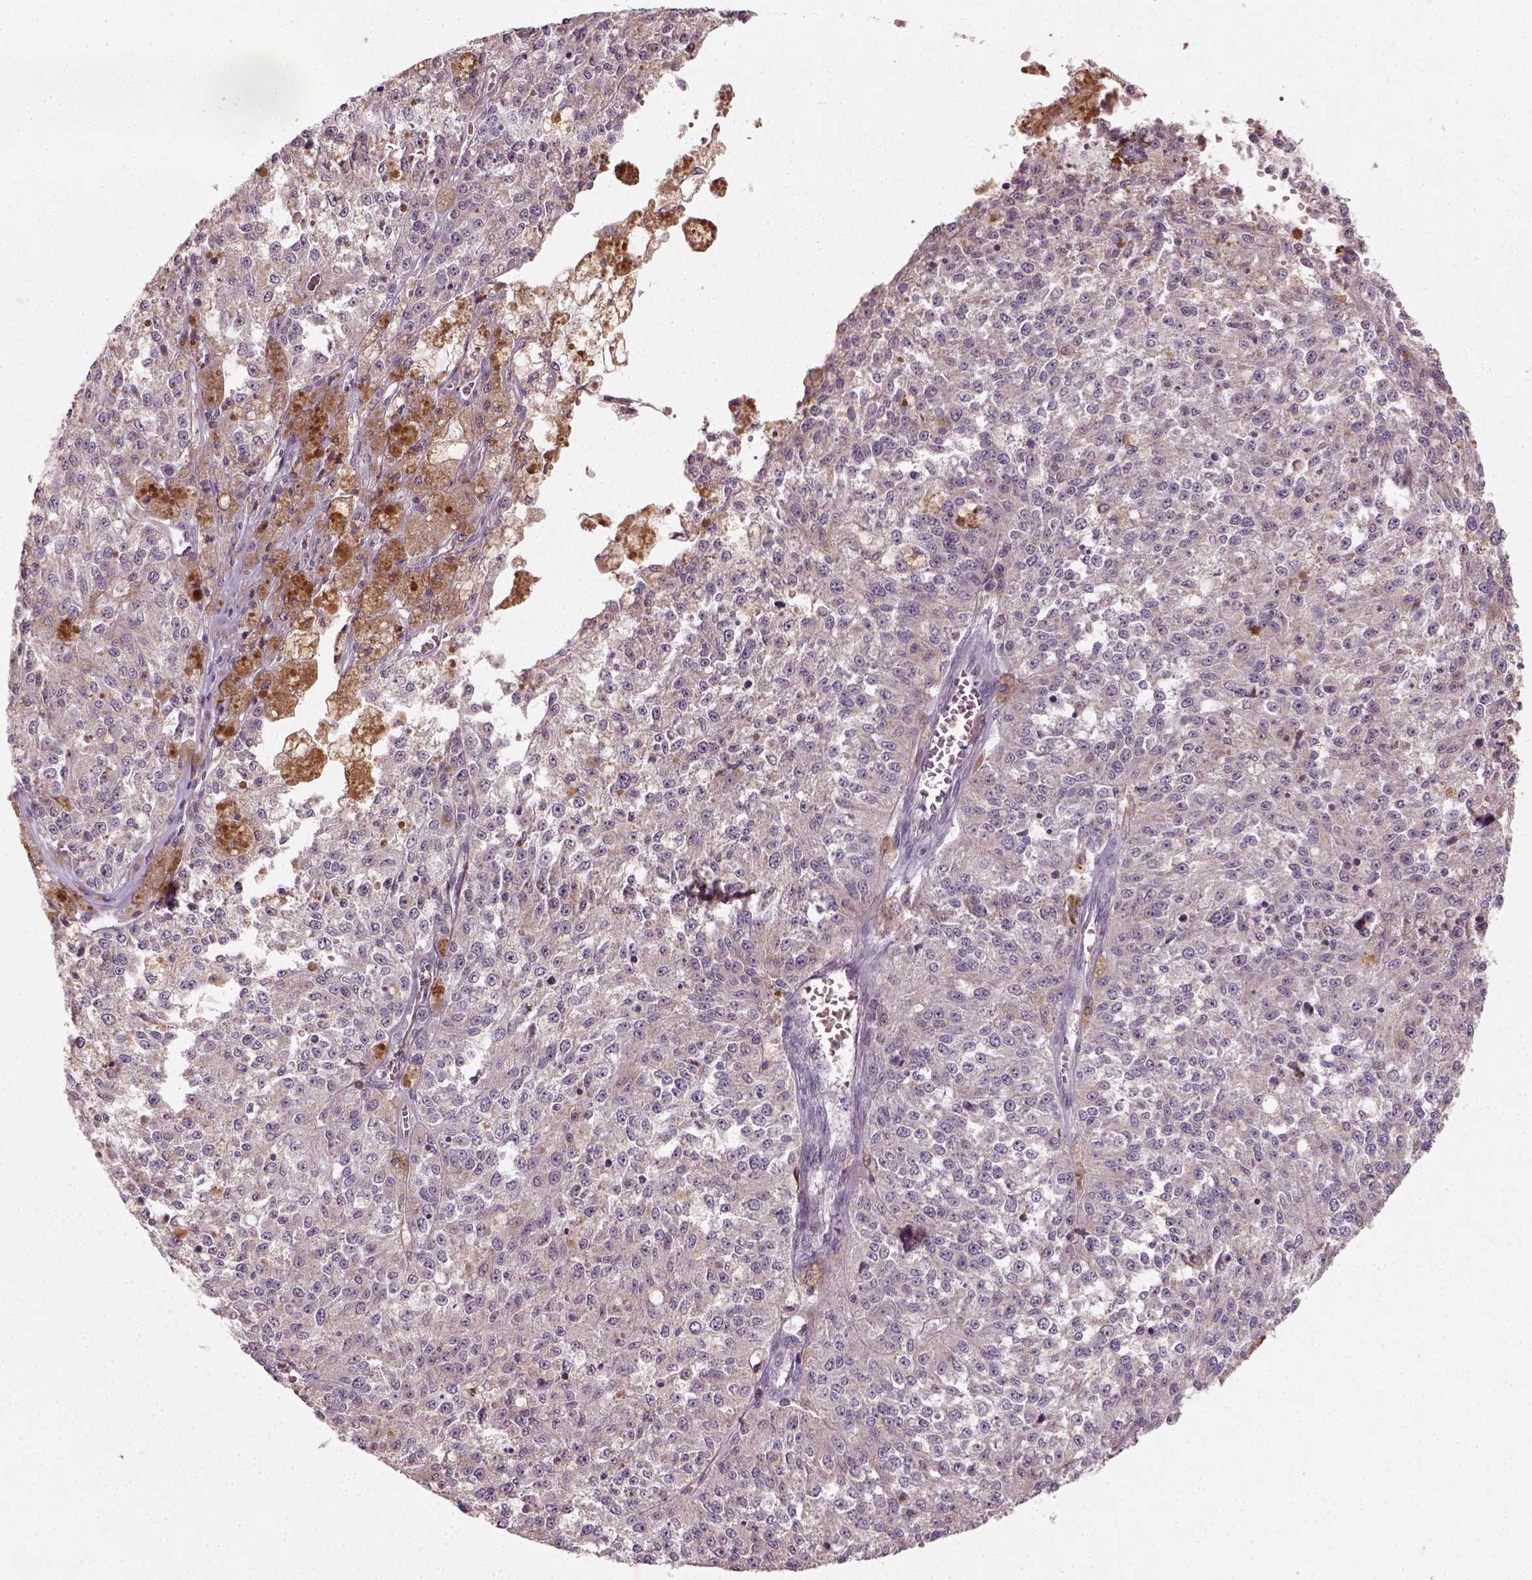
{"staining": {"intensity": "weak", "quantity": ">75%", "location": "cytoplasmic/membranous"}, "tissue": "melanoma", "cell_type": "Tumor cells", "image_type": "cancer", "snomed": [{"axis": "morphology", "description": "Malignant melanoma, Metastatic site"}, {"axis": "topography", "description": "Lymph node"}], "caption": "Immunohistochemical staining of malignant melanoma (metastatic site) shows low levels of weak cytoplasmic/membranous protein expression in approximately >75% of tumor cells.", "gene": "CAMKK1", "patient": {"sex": "female", "age": 64}}